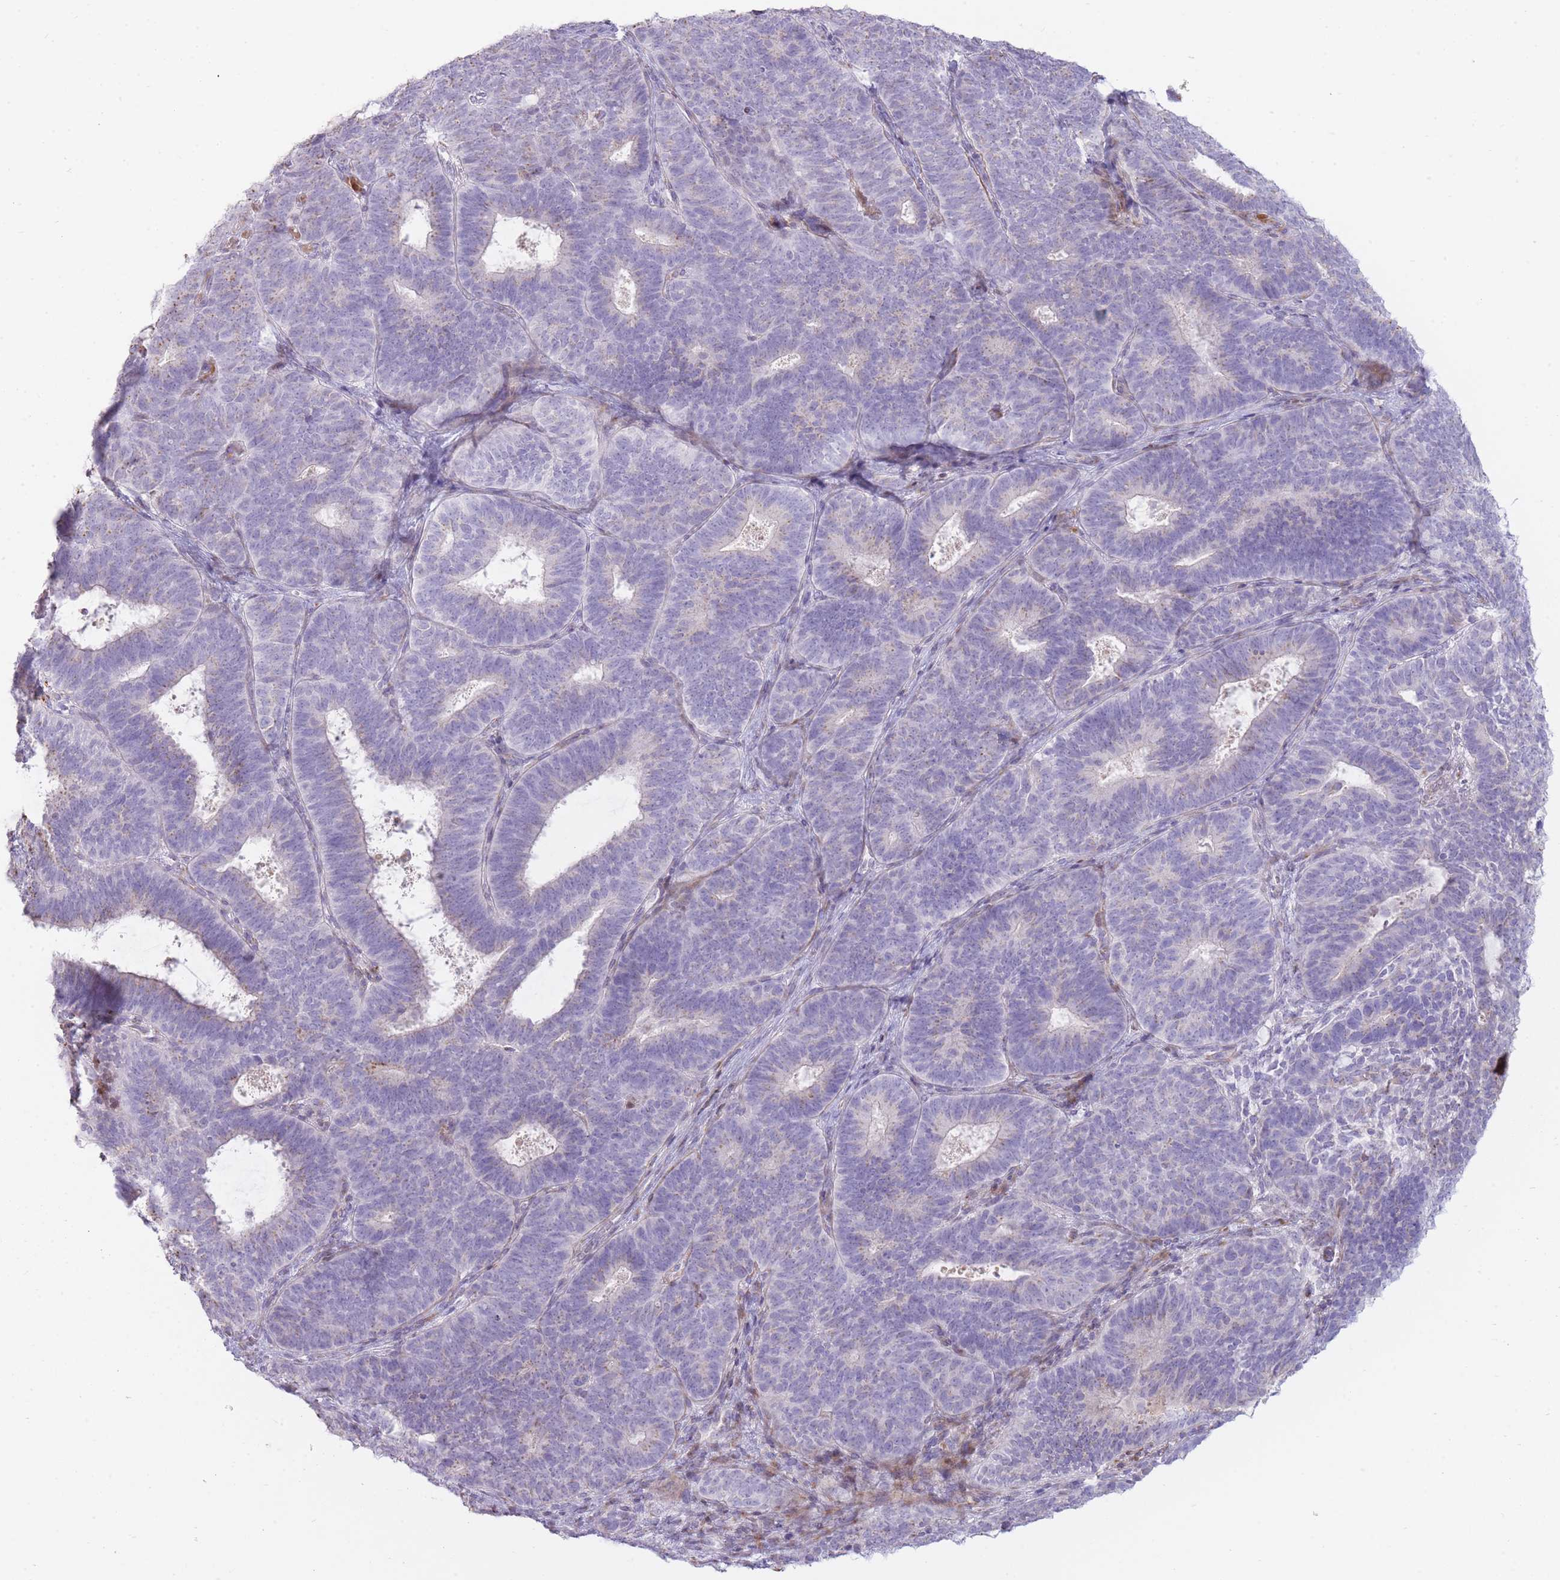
{"staining": {"intensity": "negative", "quantity": "none", "location": "none"}, "tissue": "endometrial cancer", "cell_type": "Tumor cells", "image_type": "cancer", "snomed": [{"axis": "morphology", "description": "Adenocarcinoma, NOS"}, {"axis": "topography", "description": "Endometrium"}], "caption": "Human endometrial cancer stained for a protein using IHC displays no expression in tumor cells.", "gene": "PPP3R2", "patient": {"sex": "female", "age": 70}}